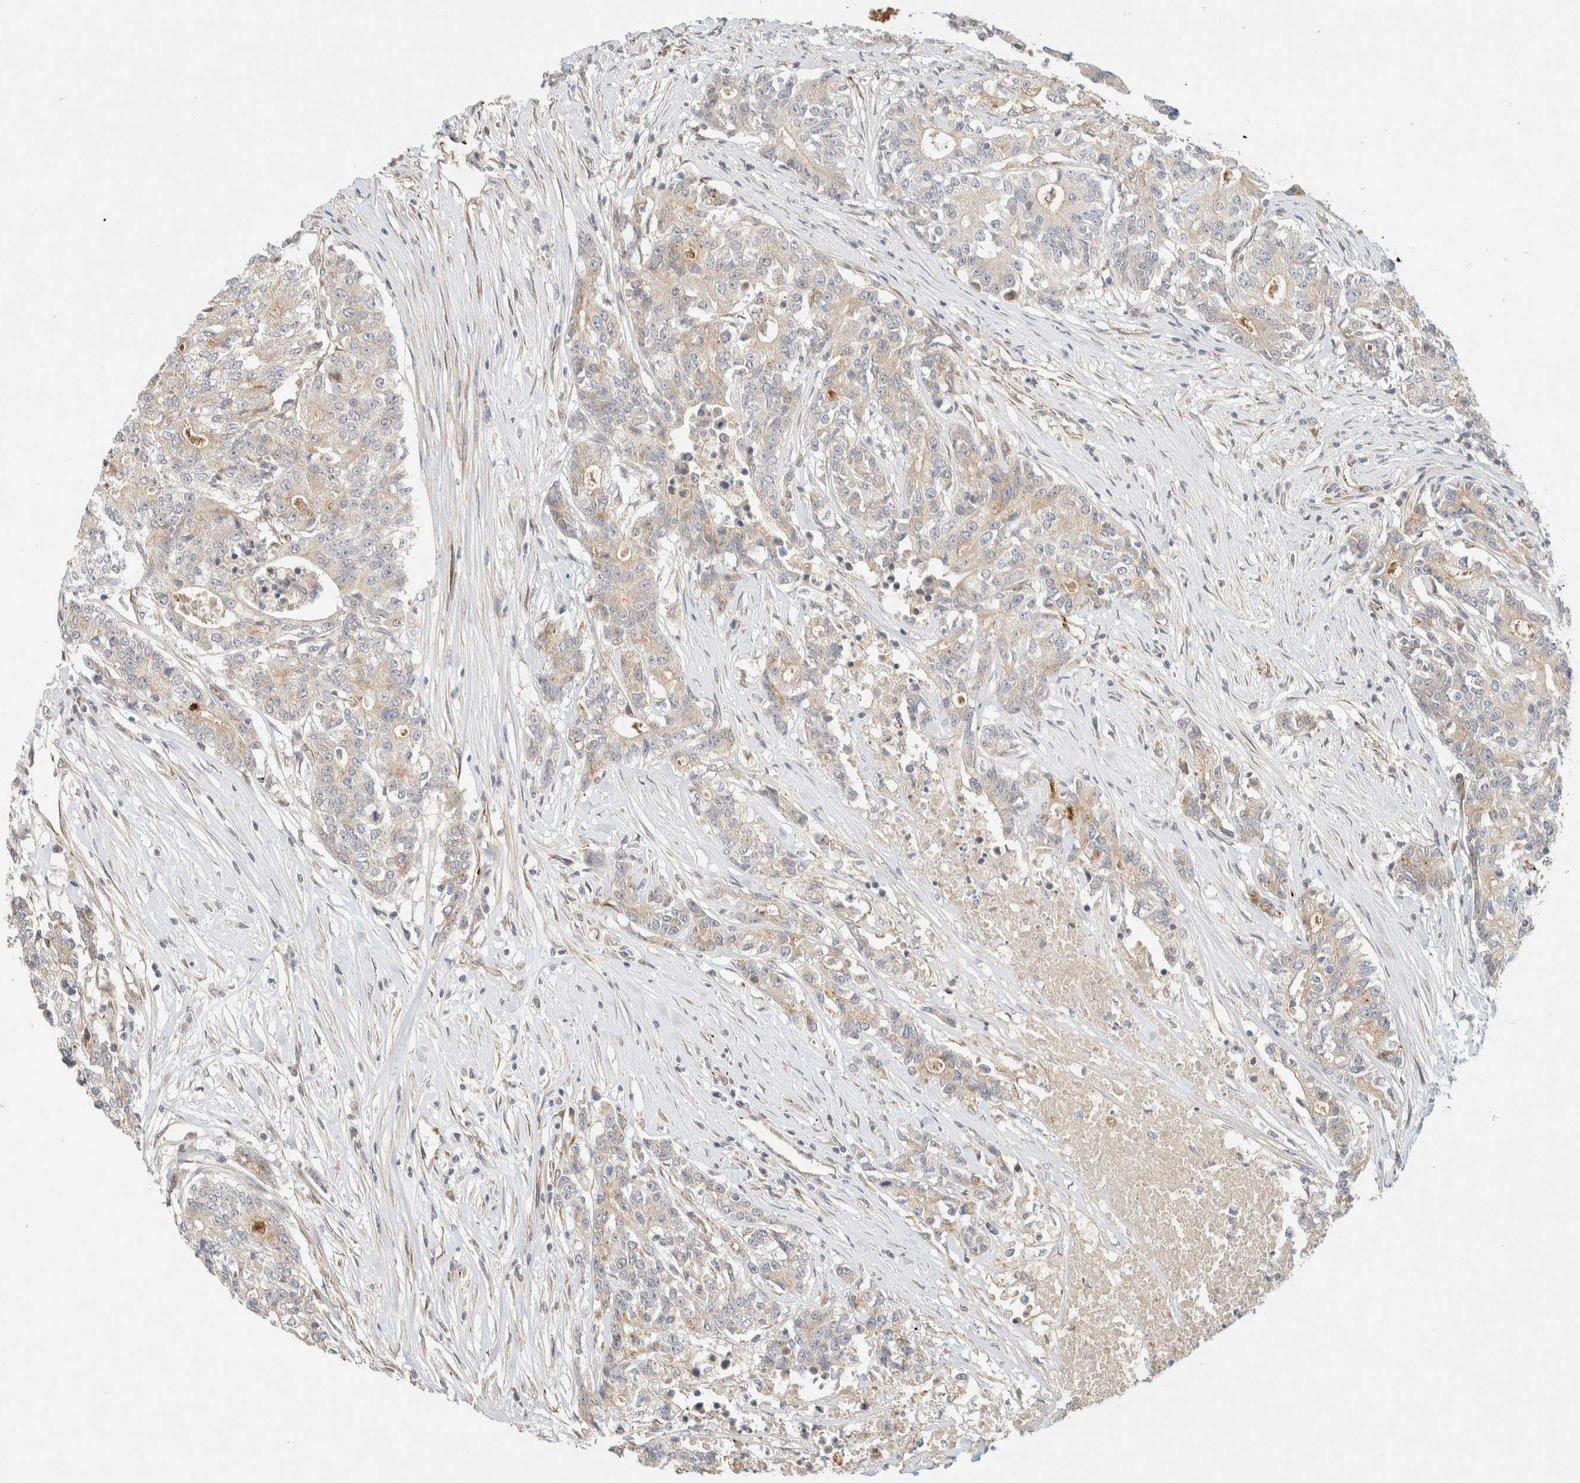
{"staining": {"intensity": "weak", "quantity": "<25%", "location": "cytoplasmic/membranous"}, "tissue": "colorectal cancer", "cell_type": "Tumor cells", "image_type": "cancer", "snomed": [{"axis": "morphology", "description": "Adenocarcinoma, NOS"}, {"axis": "topography", "description": "Colon"}], "caption": "The image displays no staining of tumor cells in colorectal adenocarcinoma. Brightfield microscopy of IHC stained with DAB (brown) and hematoxylin (blue), captured at high magnification.", "gene": "FAT1", "patient": {"sex": "female", "age": 77}}